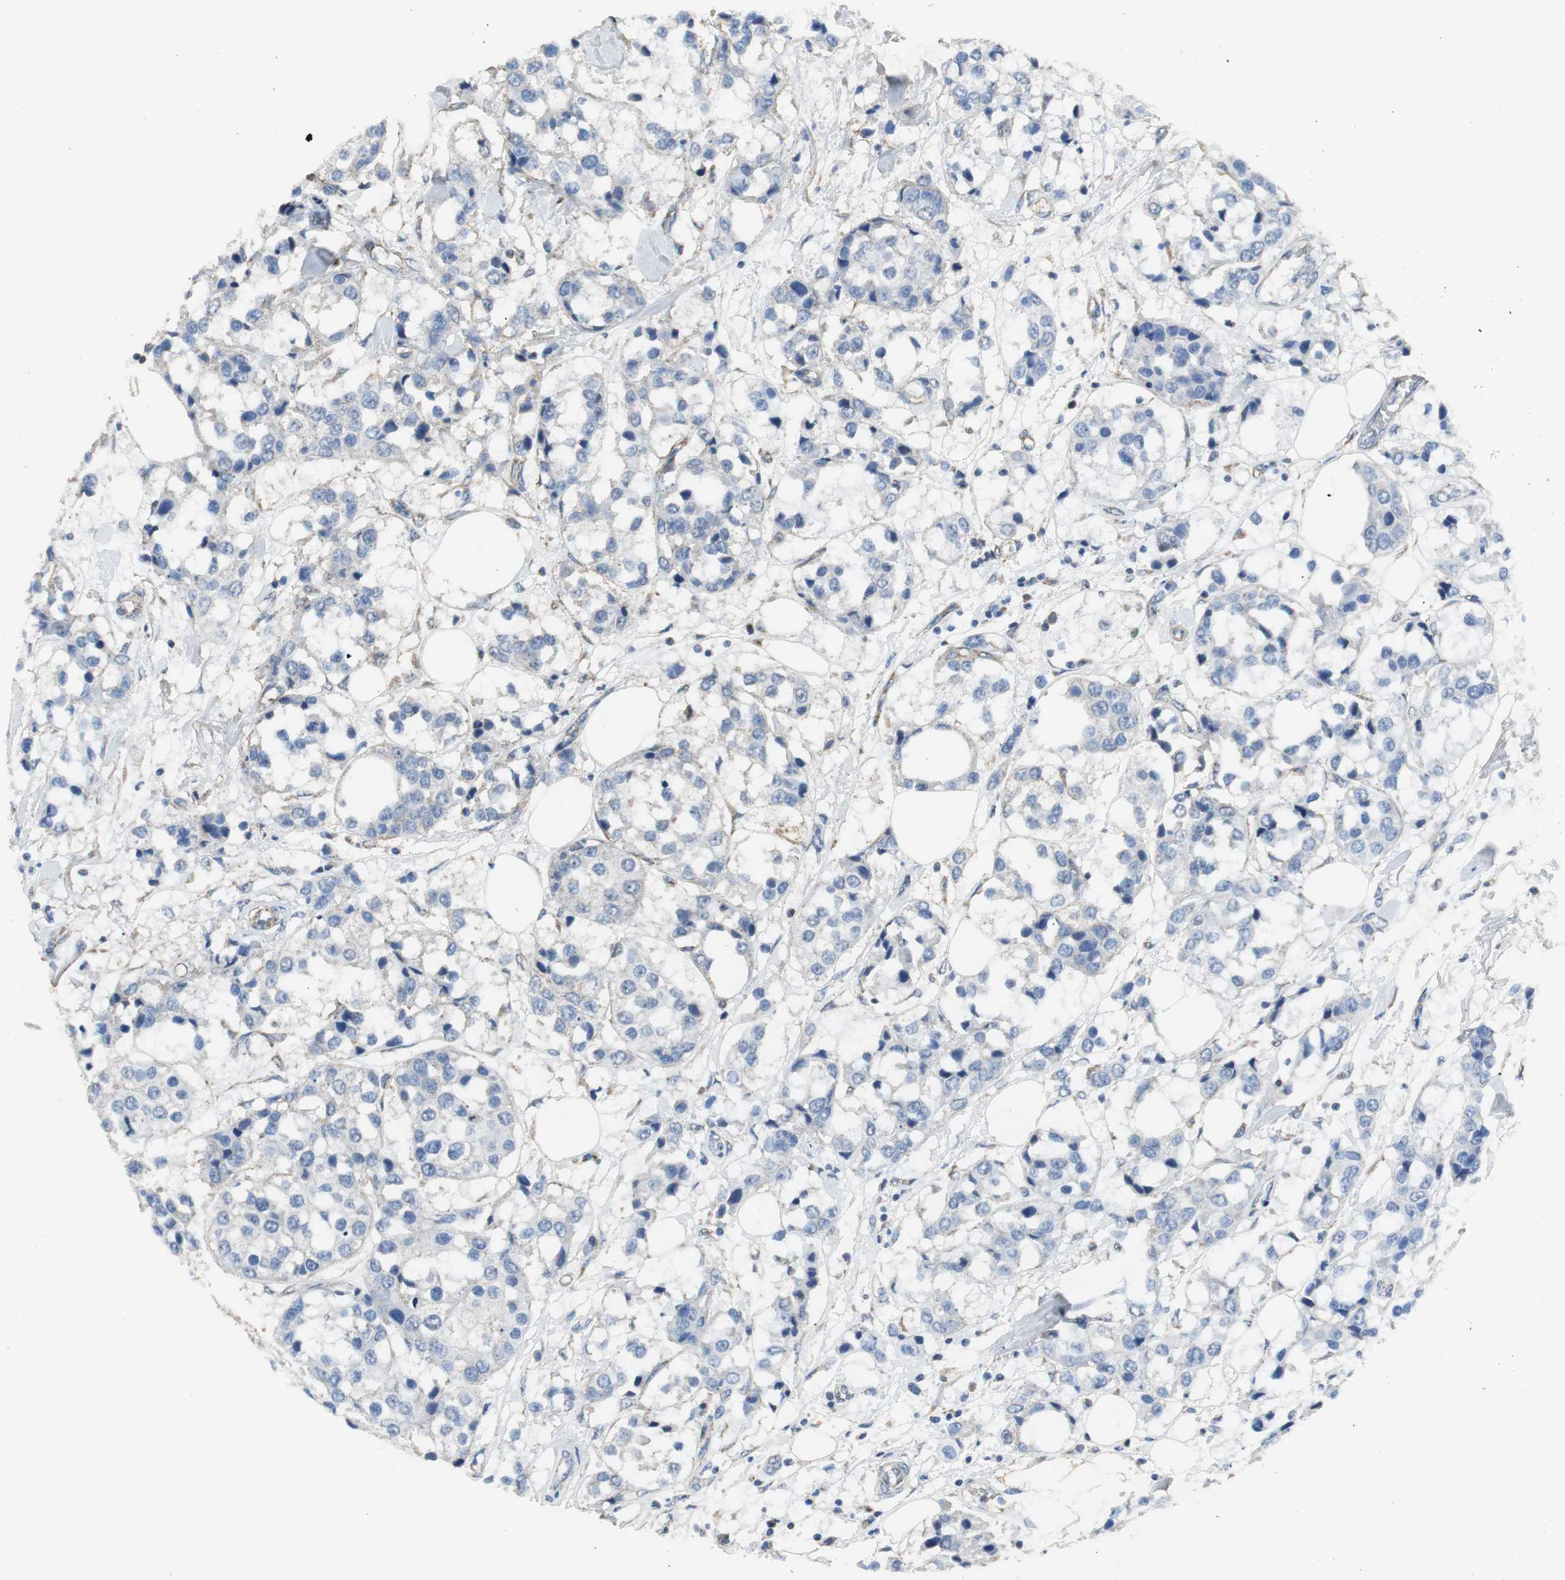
{"staining": {"intensity": "negative", "quantity": "none", "location": "none"}, "tissue": "breast cancer", "cell_type": "Tumor cells", "image_type": "cancer", "snomed": [{"axis": "morphology", "description": "Duct carcinoma"}, {"axis": "topography", "description": "Breast"}], "caption": "Tumor cells are negative for protein expression in human infiltrating ductal carcinoma (breast).", "gene": "NNT", "patient": {"sex": "female", "age": 80}}